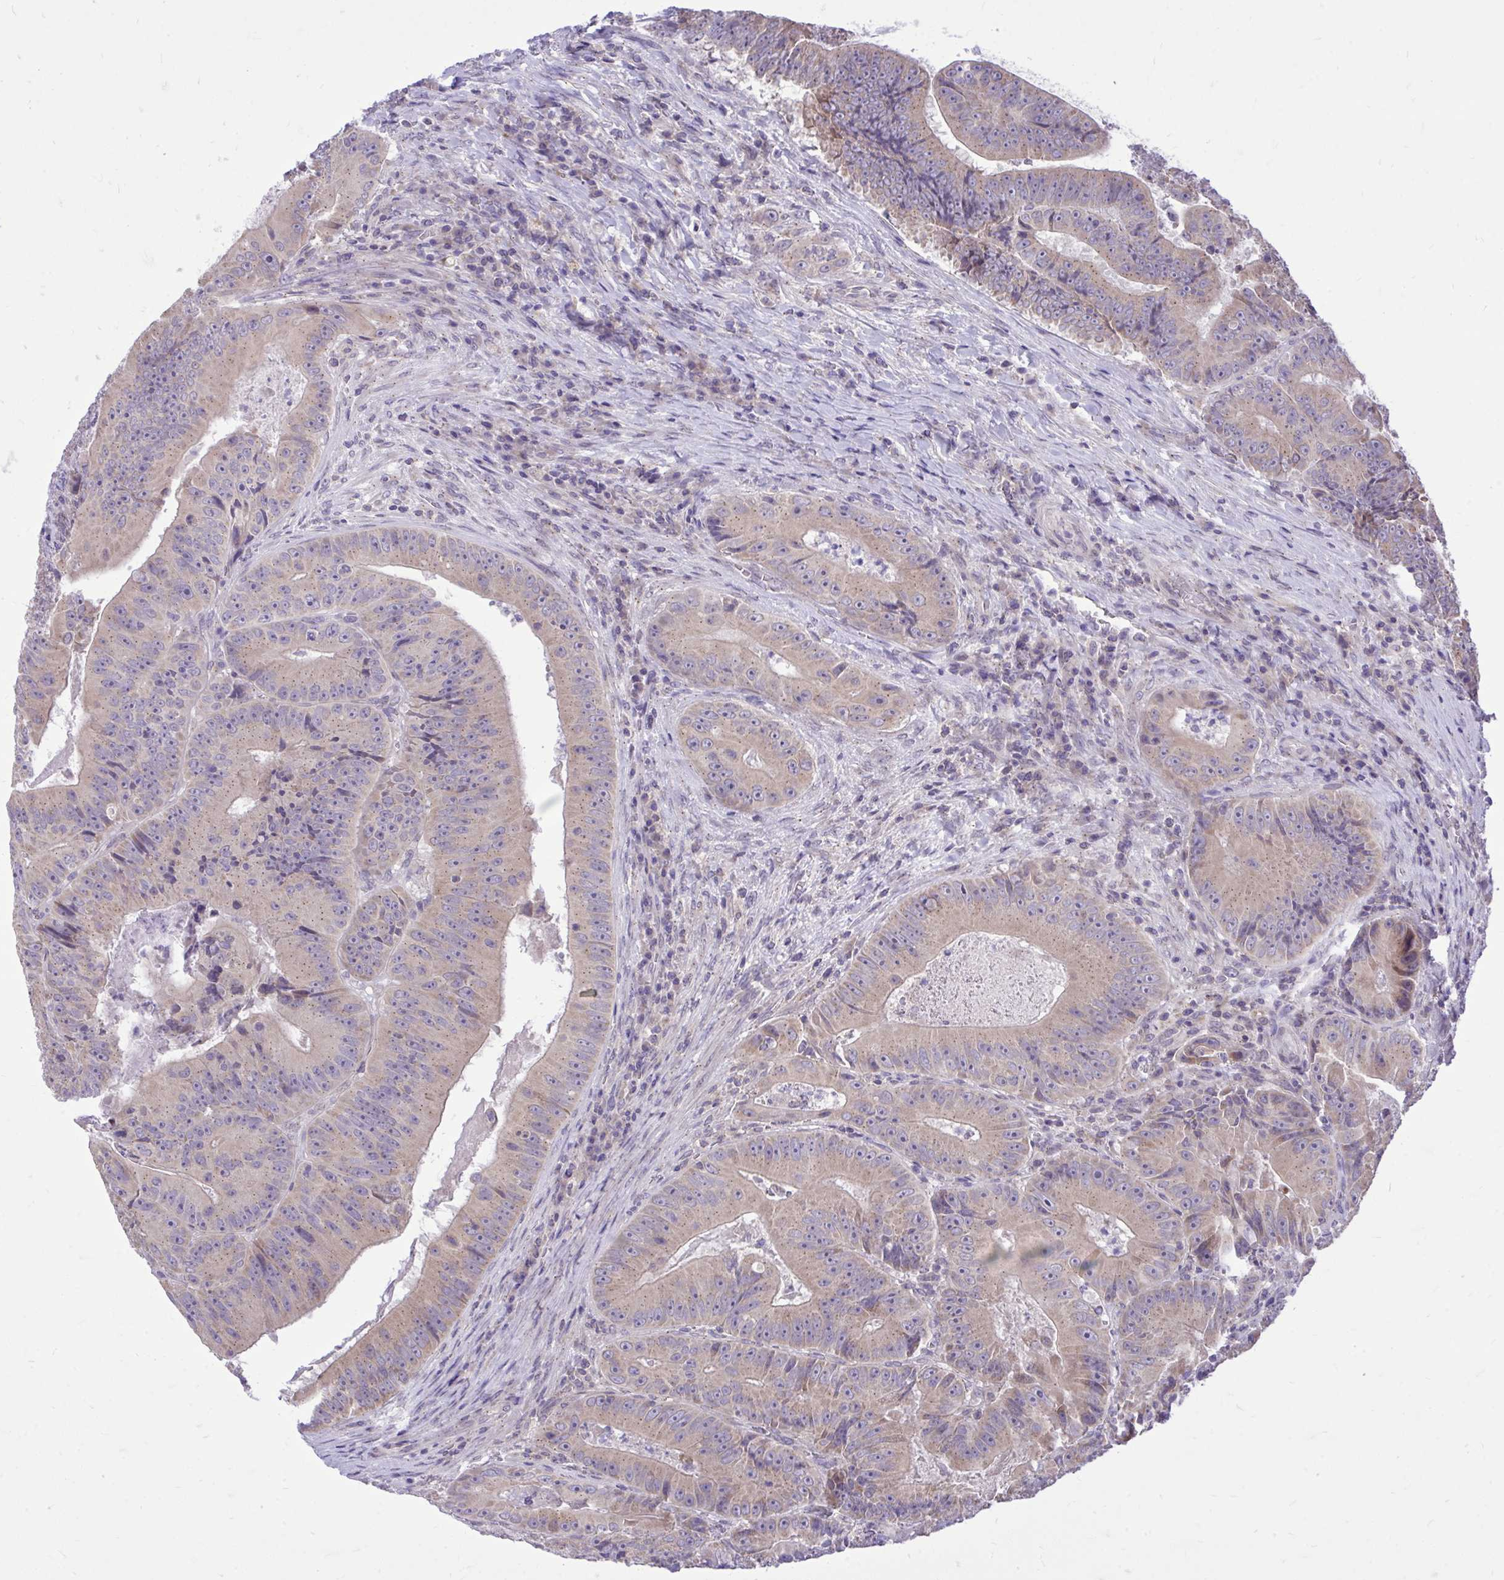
{"staining": {"intensity": "weak", "quantity": "<25%", "location": "cytoplasmic/membranous"}, "tissue": "colorectal cancer", "cell_type": "Tumor cells", "image_type": "cancer", "snomed": [{"axis": "morphology", "description": "Adenocarcinoma, NOS"}, {"axis": "topography", "description": "Colon"}], "caption": "Human colorectal cancer stained for a protein using IHC demonstrates no expression in tumor cells.", "gene": "CEACAM18", "patient": {"sex": "female", "age": 86}}